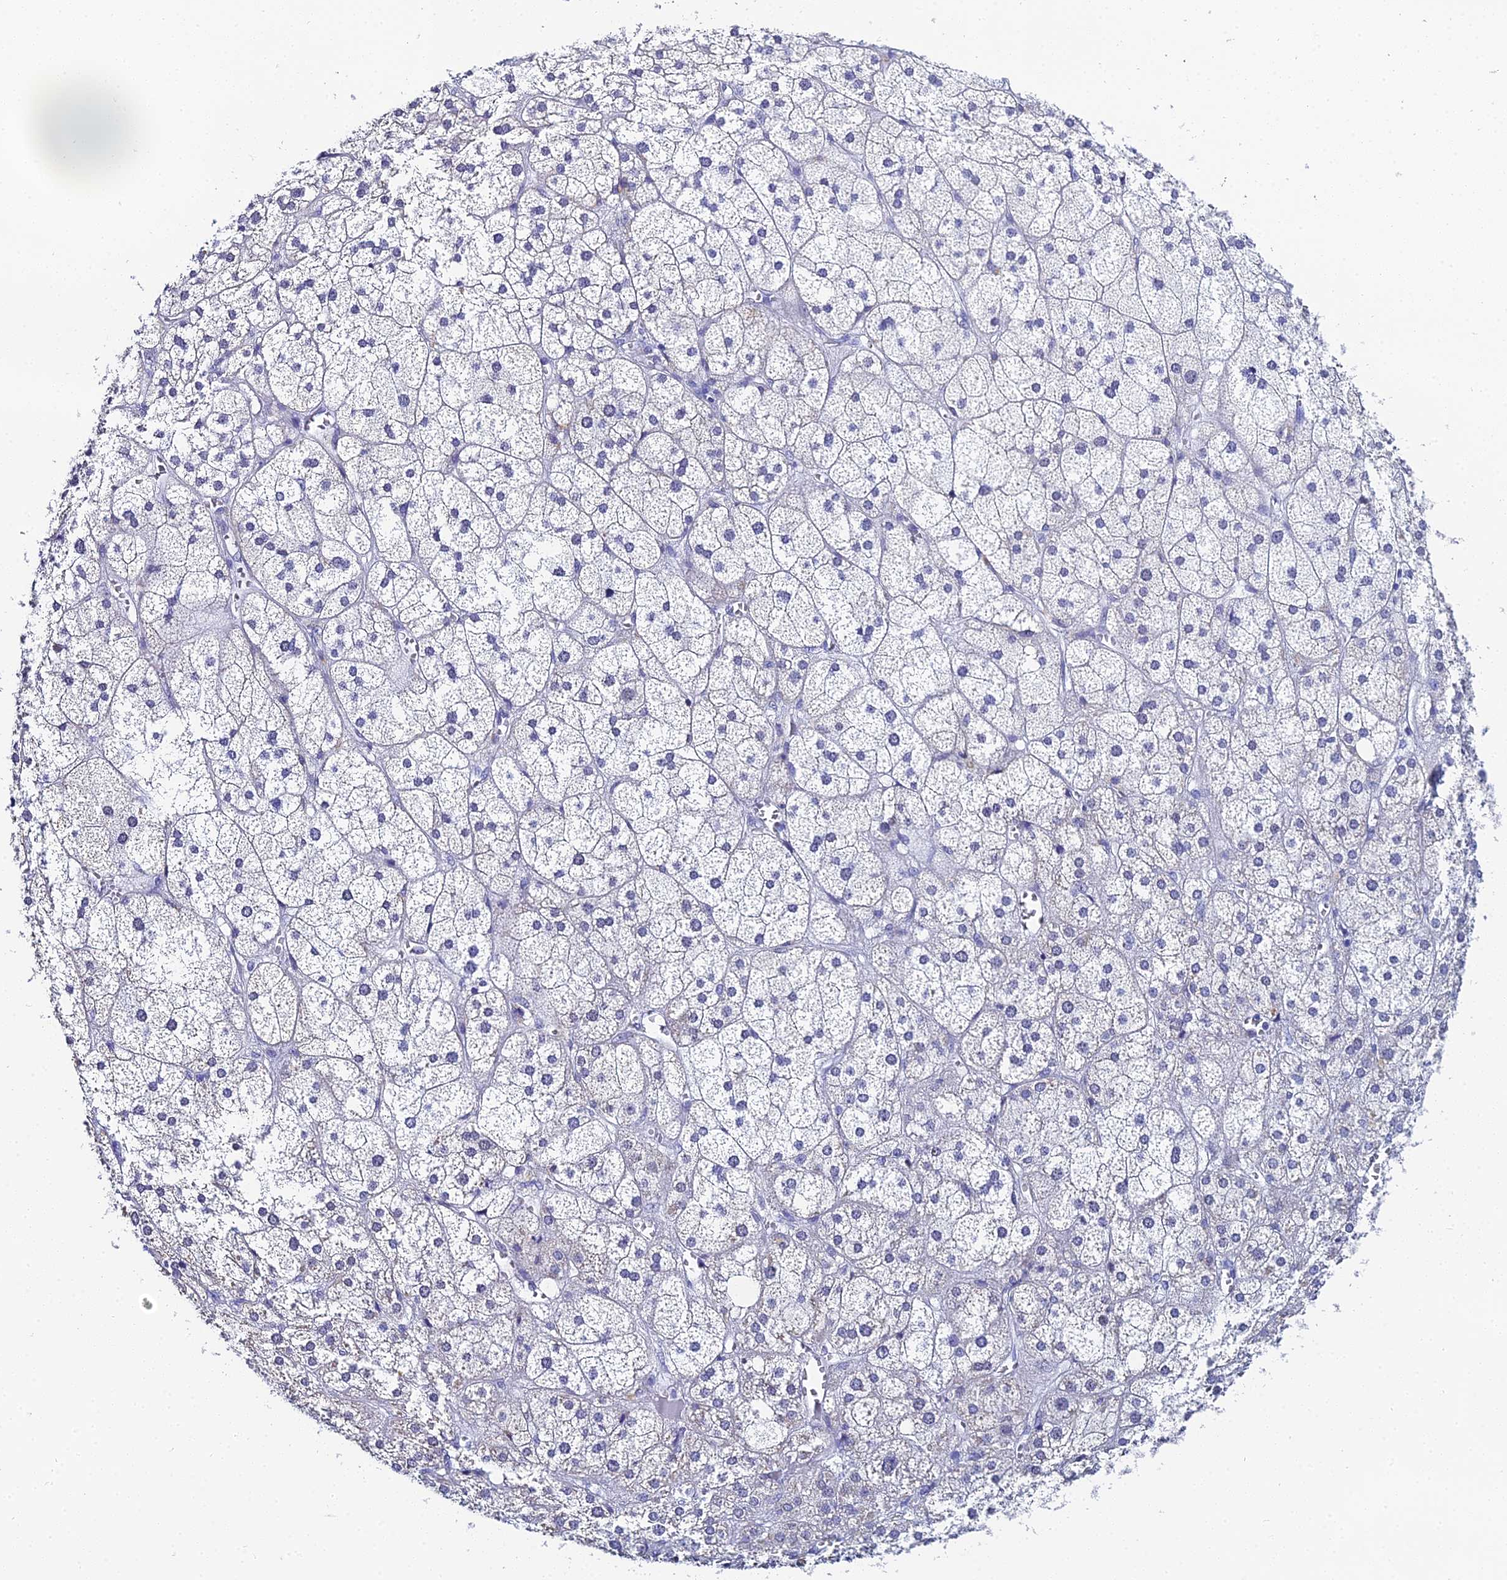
{"staining": {"intensity": "negative", "quantity": "none", "location": "none"}, "tissue": "adrenal gland", "cell_type": "Glandular cells", "image_type": "normal", "snomed": [{"axis": "morphology", "description": "Normal tissue, NOS"}, {"axis": "topography", "description": "Adrenal gland"}], "caption": "Immunohistochemical staining of benign human adrenal gland displays no significant staining in glandular cells. The staining was performed using DAB to visualize the protein expression in brown, while the nuclei were stained in blue with hematoxylin (Magnification: 20x).", "gene": "OCM2", "patient": {"sex": "female", "age": 61}}